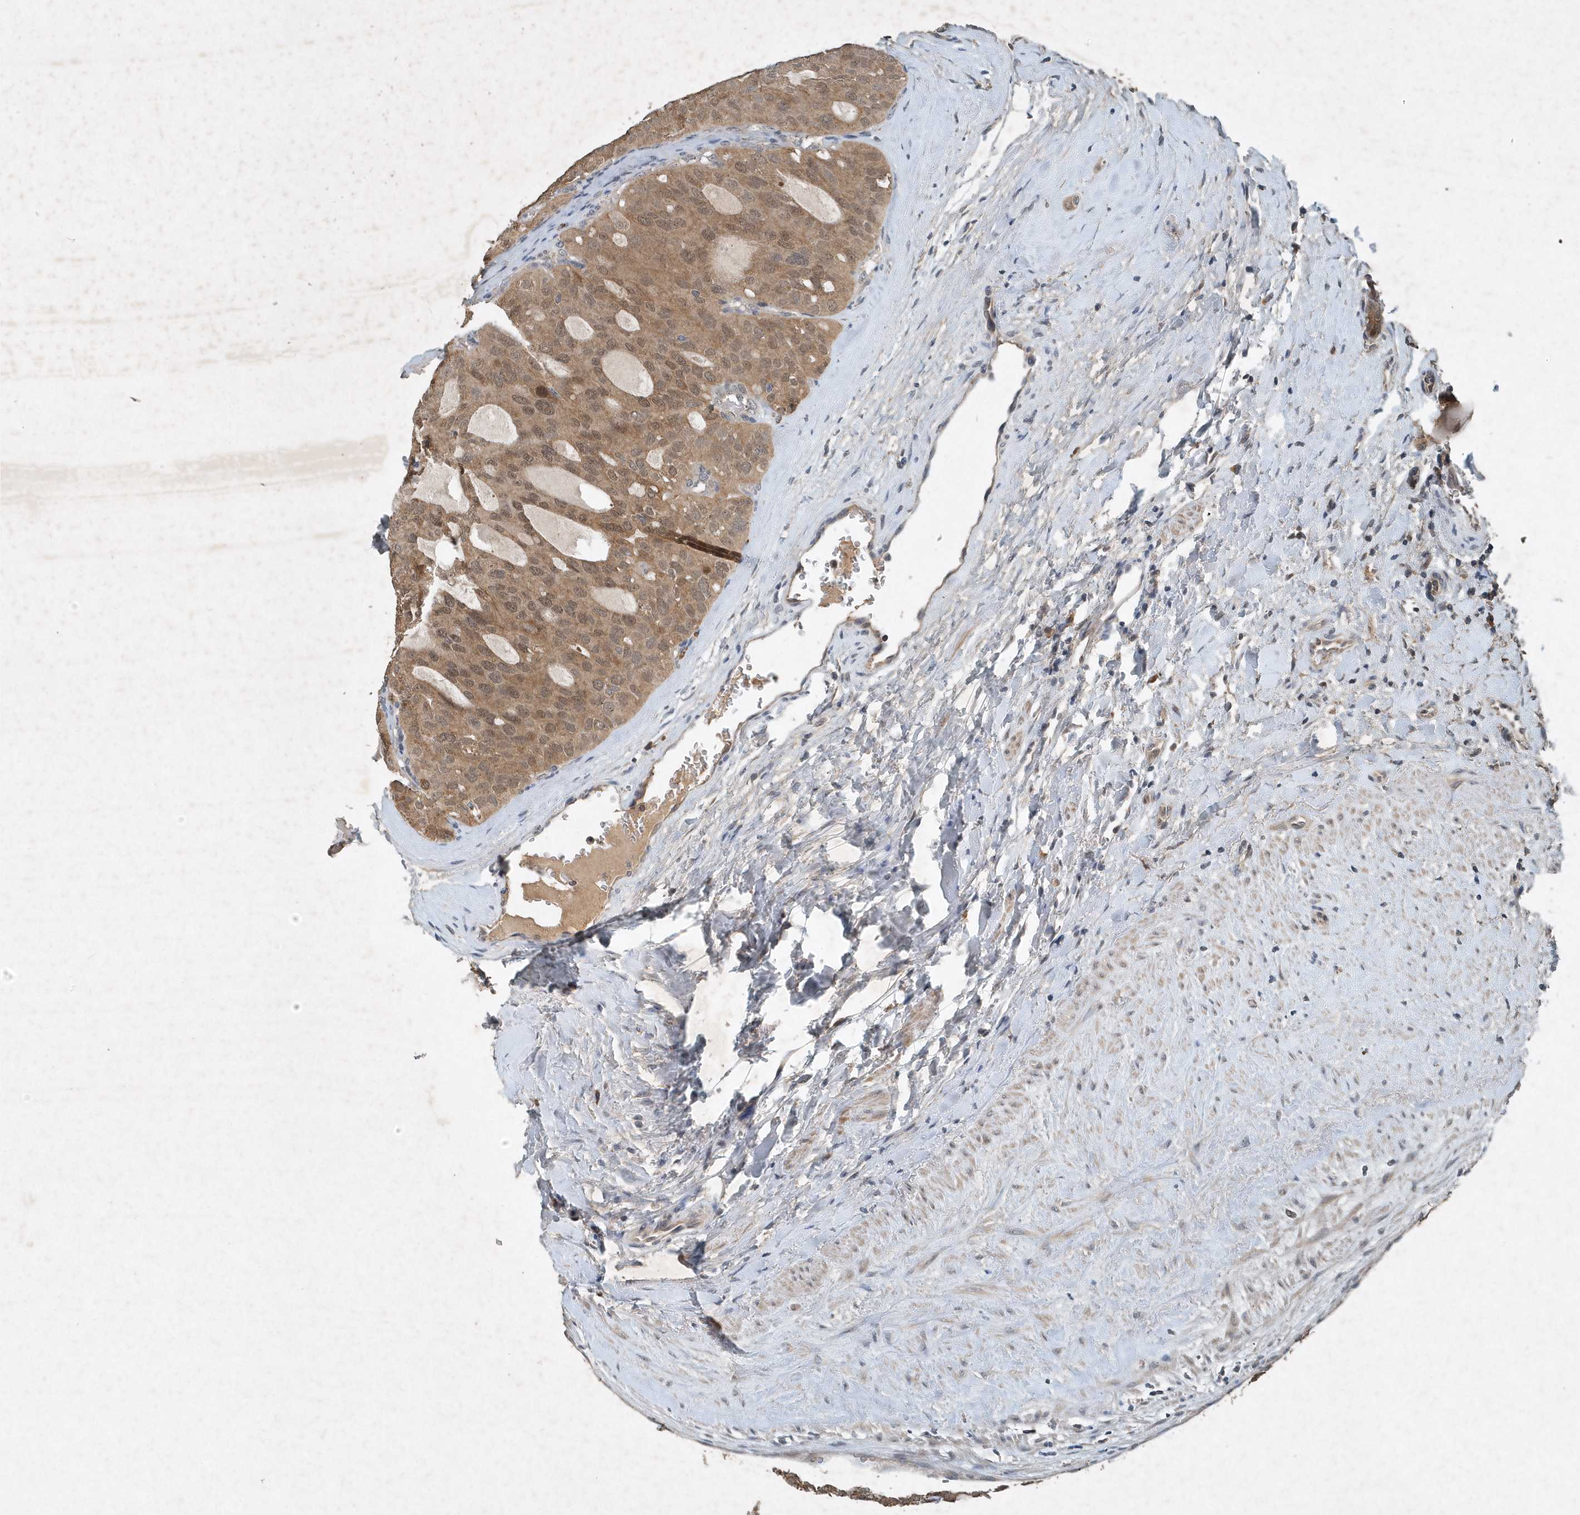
{"staining": {"intensity": "moderate", "quantity": ">75%", "location": "cytoplasmic/membranous,nuclear"}, "tissue": "thyroid cancer", "cell_type": "Tumor cells", "image_type": "cancer", "snomed": [{"axis": "morphology", "description": "Follicular adenoma carcinoma, NOS"}, {"axis": "topography", "description": "Thyroid gland"}], "caption": "Immunohistochemical staining of human follicular adenoma carcinoma (thyroid) displays moderate cytoplasmic/membranous and nuclear protein expression in about >75% of tumor cells.", "gene": "SCFD2", "patient": {"sex": "male", "age": 75}}